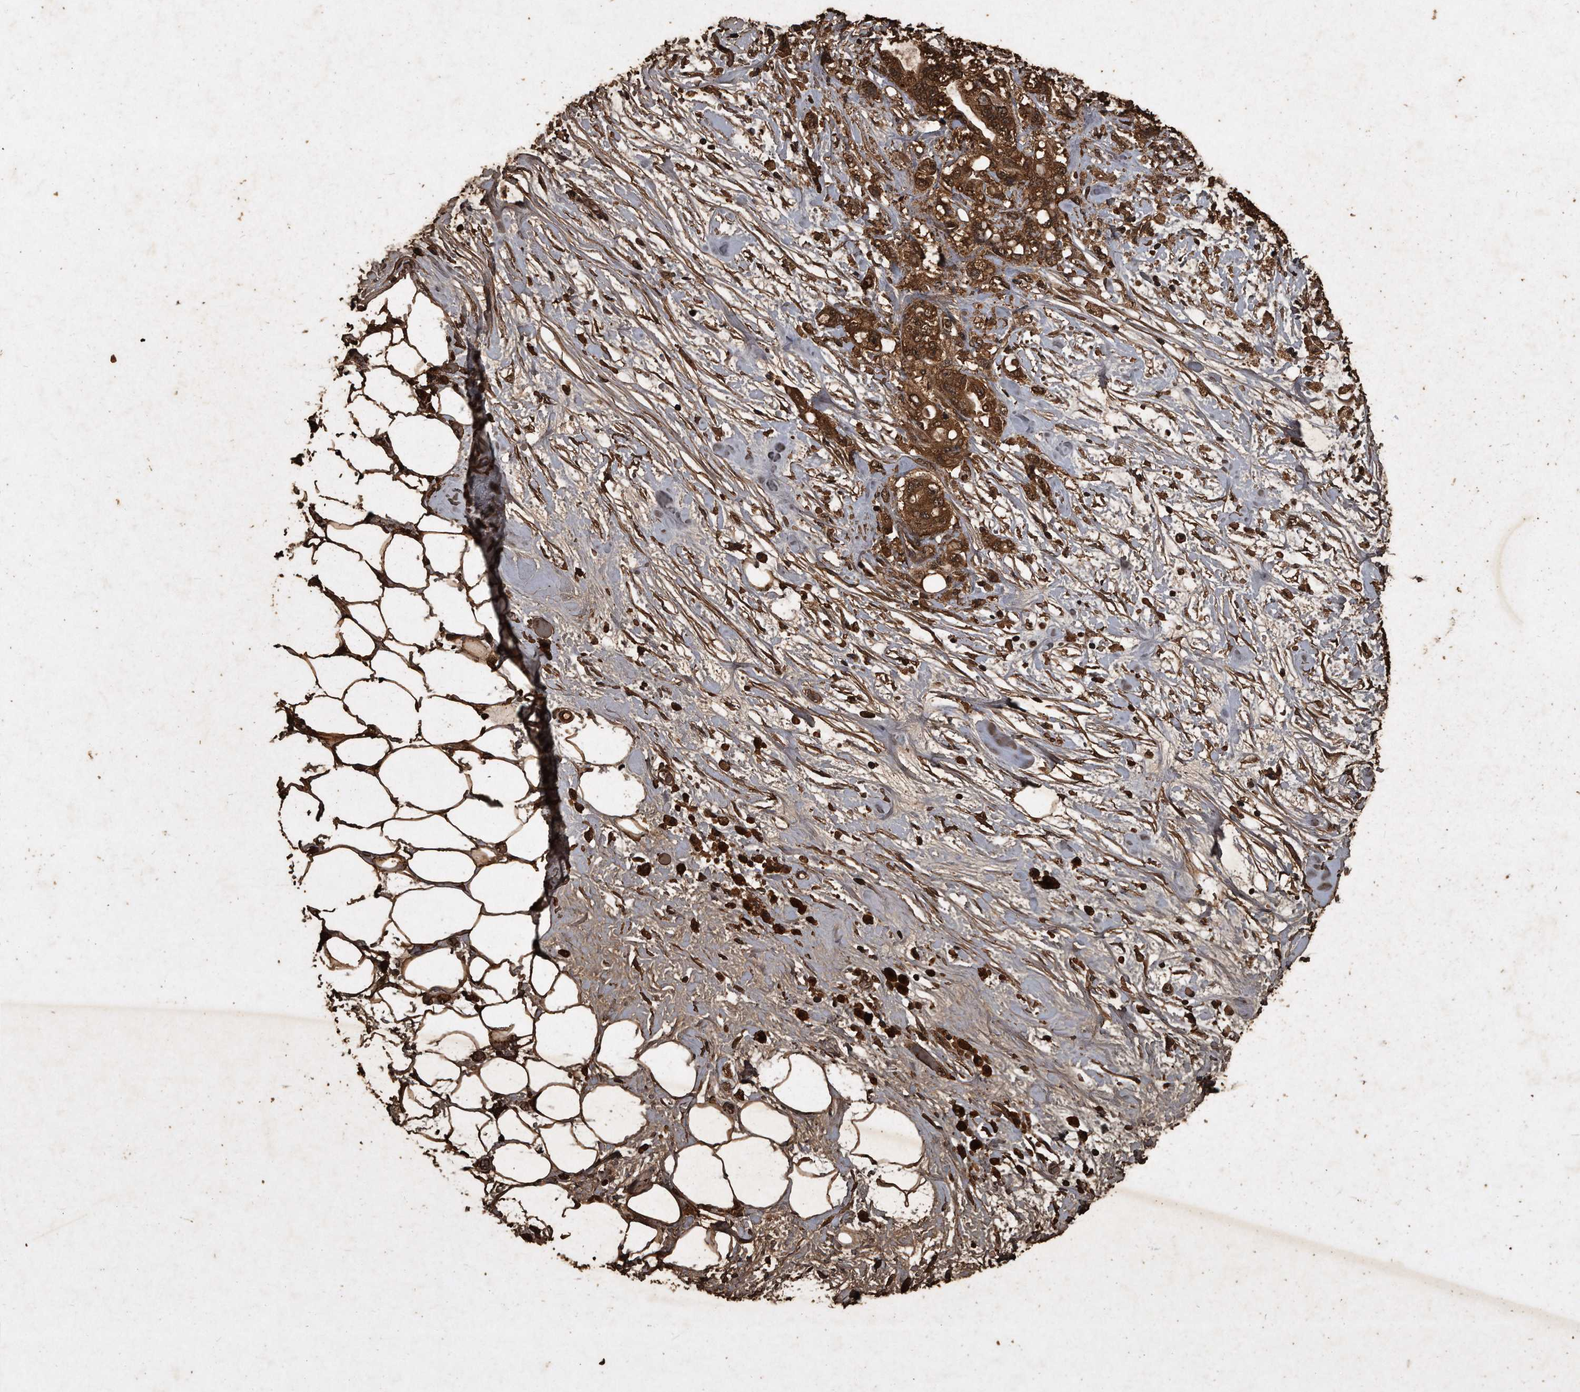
{"staining": {"intensity": "strong", "quantity": ">75%", "location": "cytoplasmic/membranous"}, "tissue": "pancreatic cancer", "cell_type": "Tumor cells", "image_type": "cancer", "snomed": [{"axis": "morphology", "description": "Adenocarcinoma, NOS"}, {"axis": "topography", "description": "Pancreas"}], "caption": "Strong cytoplasmic/membranous positivity for a protein is appreciated in about >75% of tumor cells of pancreatic cancer (adenocarcinoma) using immunohistochemistry (IHC).", "gene": "CFLAR", "patient": {"sex": "male", "age": 79}}